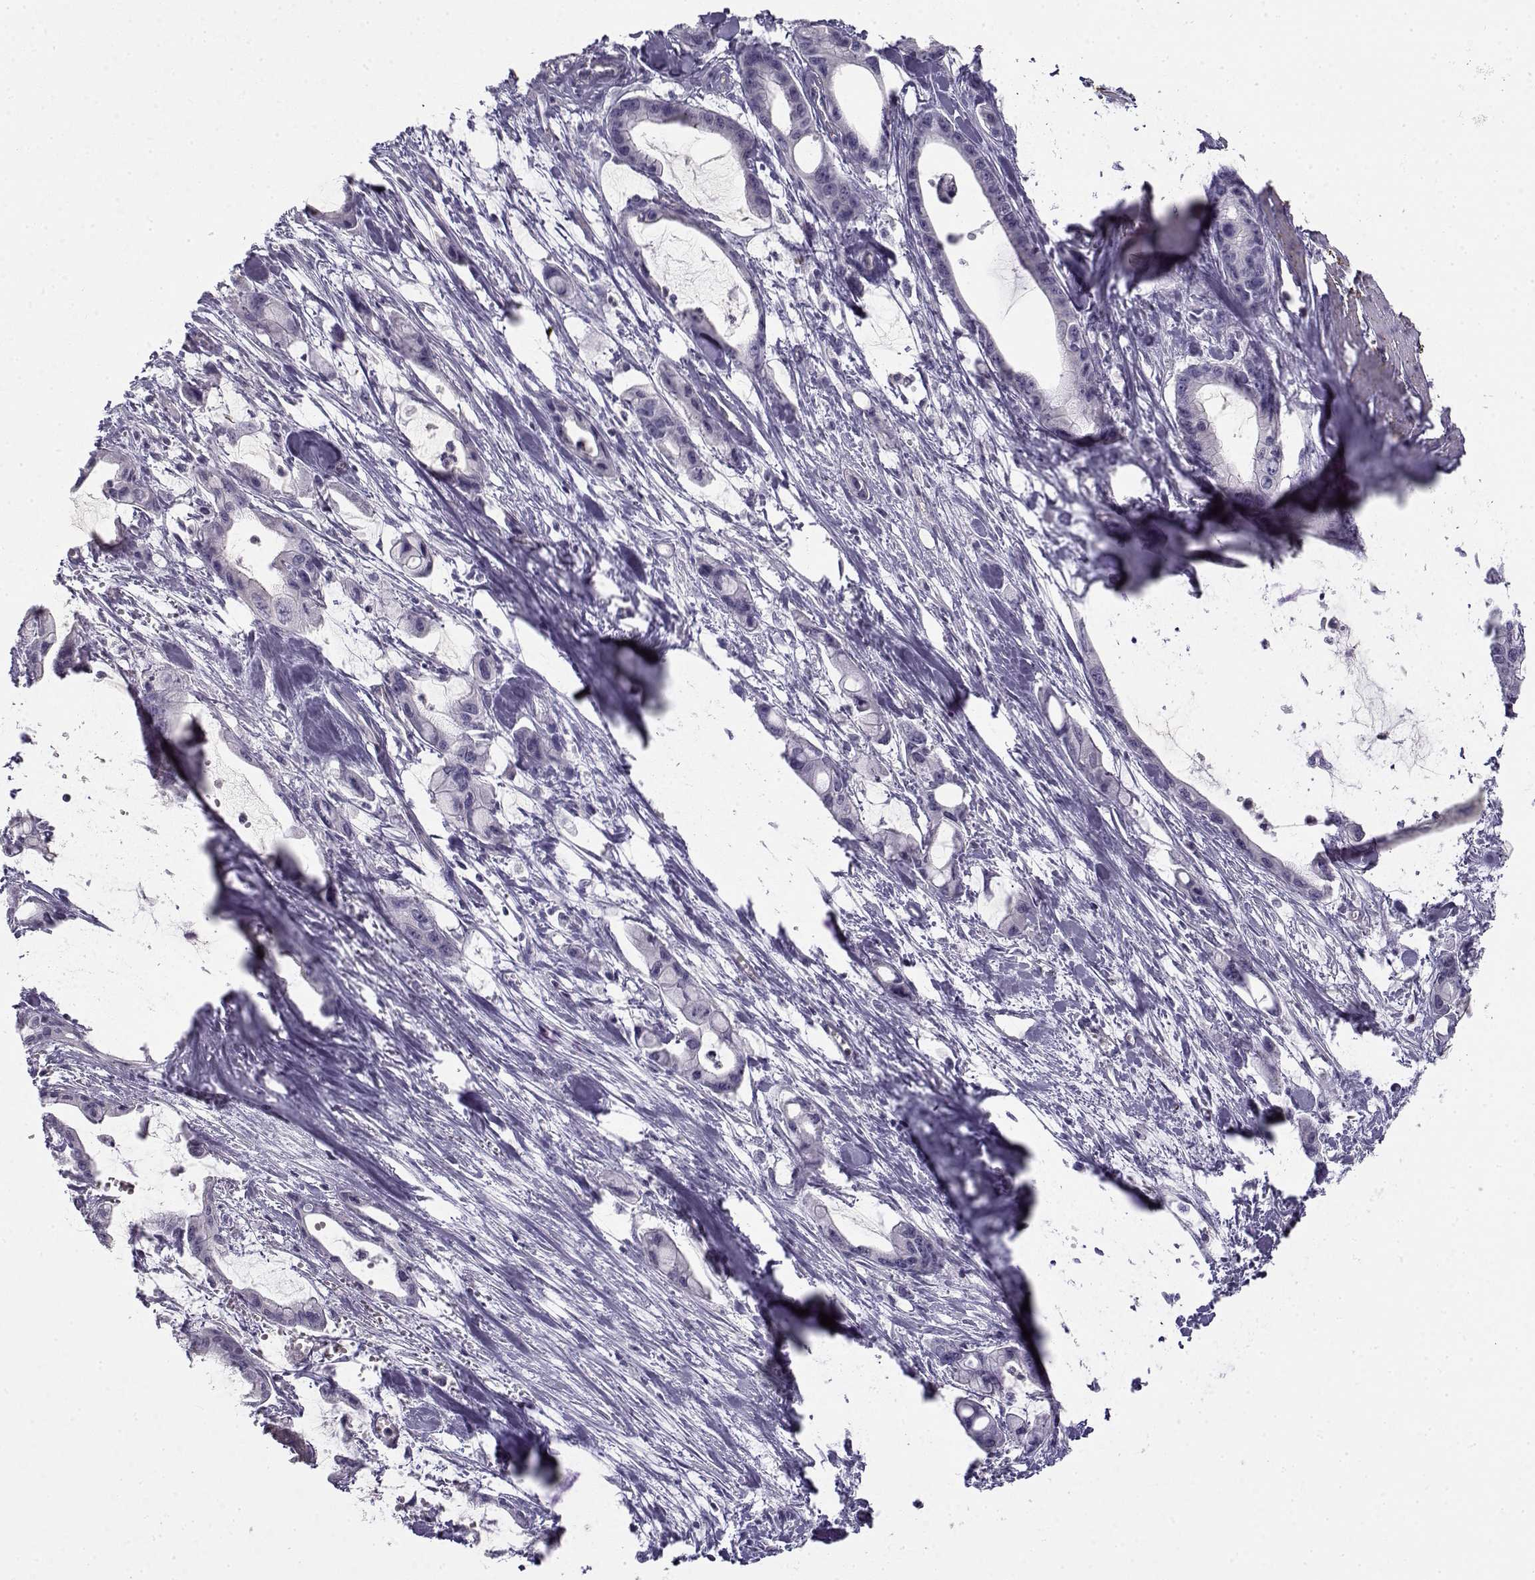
{"staining": {"intensity": "negative", "quantity": "none", "location": "none"}, "tissue": "pancreatic cancer", "cell_type": "Tumor cells", "image_type": "cancer", "snomed": [{"axis": "morphology", "description": "Adenocarcinoma, NOS"}, {"axis": "topography", "description": "Pancreas"}], "caption": "The photomicrograph reveals no staining of tumor cells in pancreatic adenocarcinoma.", "gene": "MYO1A", "patient": {"sex": "male", "age": 48}}